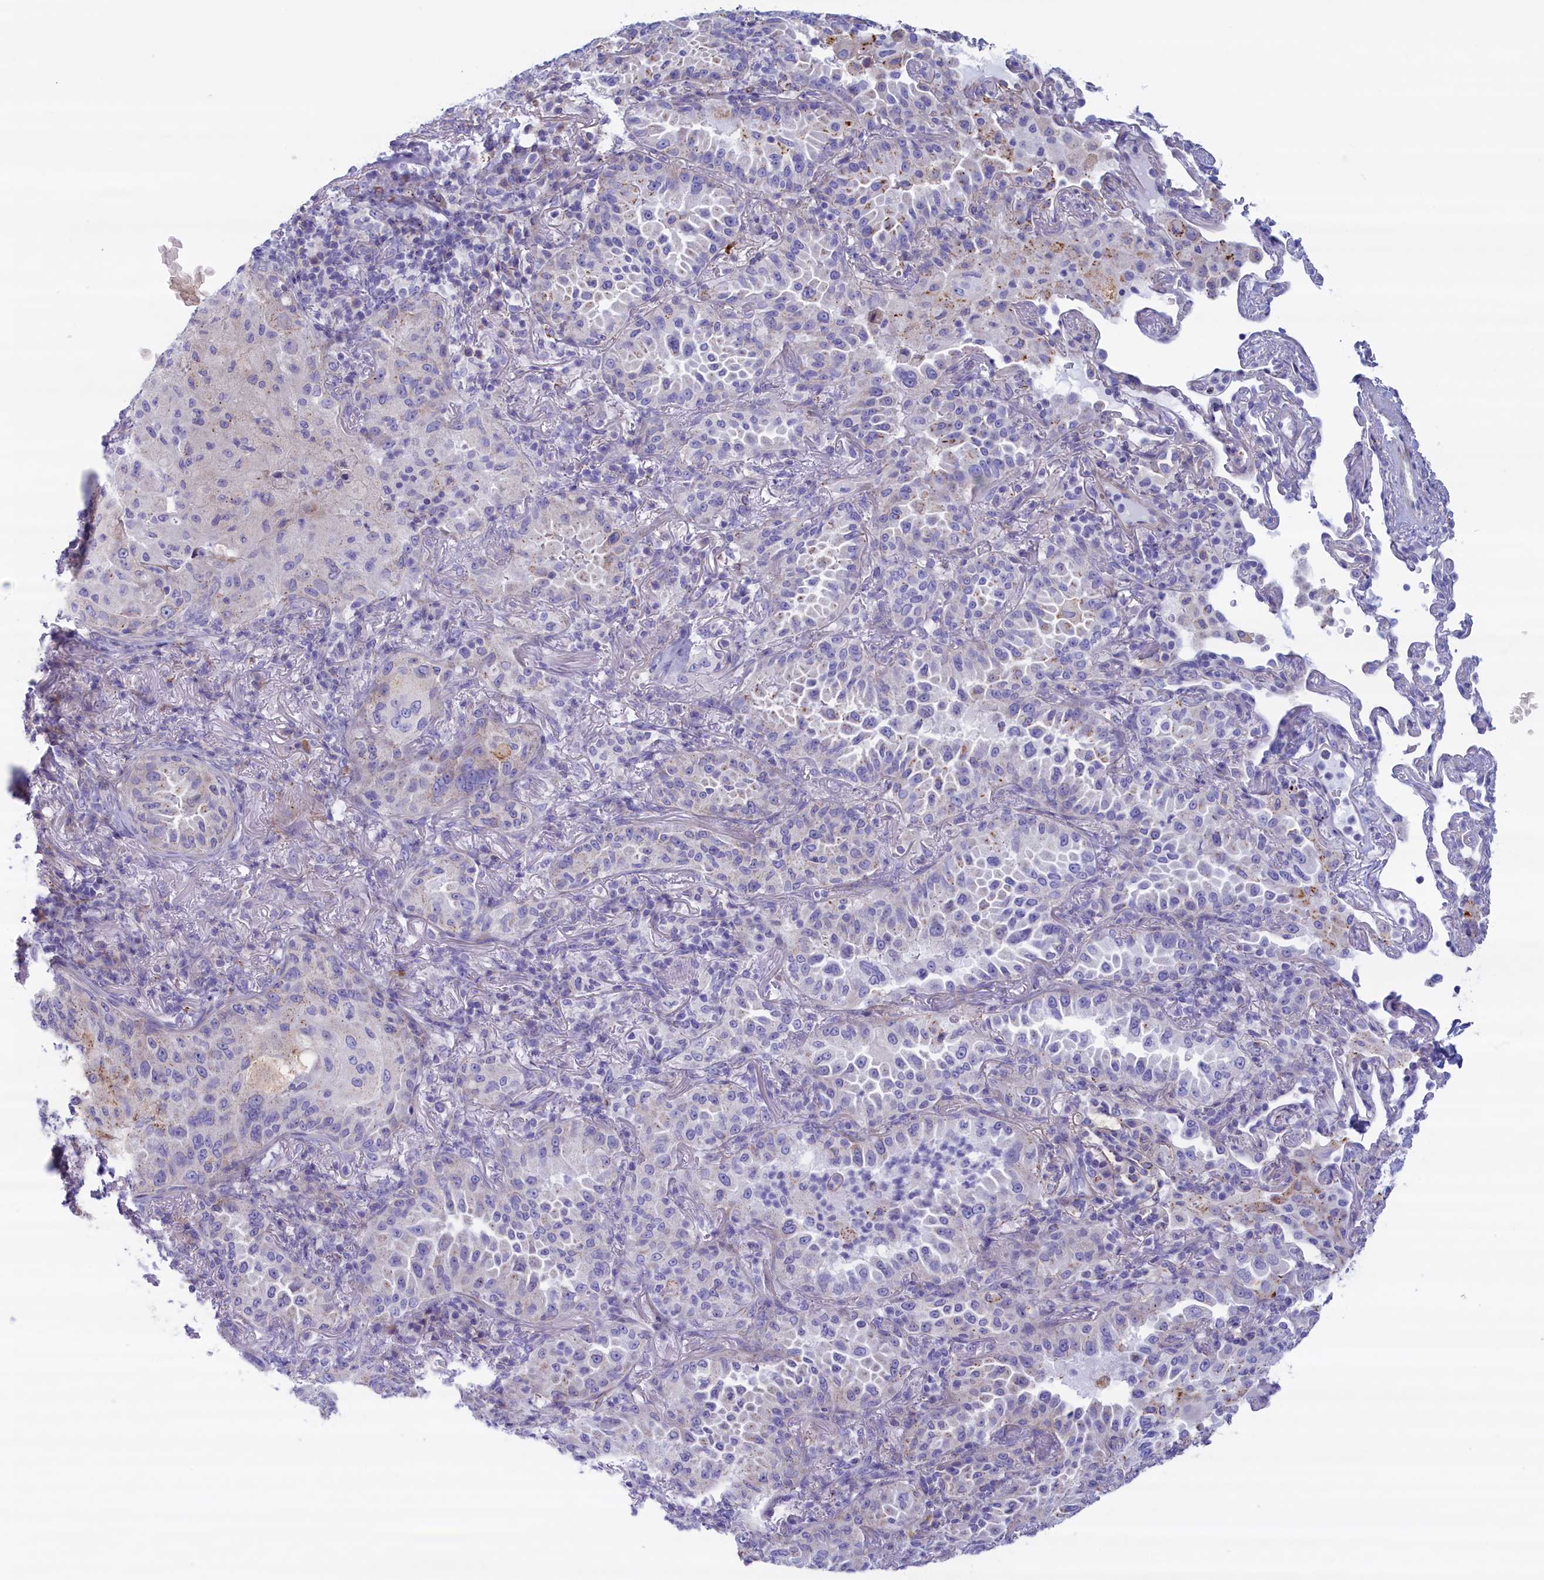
{"staining": {"intensity": "negative", "quantity": "none", "location": "none"}, "tissue": "lung cancer", "cell_type": "Tumor cells", "image_type": "cancer", "snomed": [{"axis": "morphology", "description": "Adenocarcinoma, NOS"}, {"axis": "topography", "description": "Lung"}], "caption": "Tumor cells show no significant expression in lung adenocarcinoma.", "gene": "MPV17L2", "patient": {"sex": "female", "age": 69}}